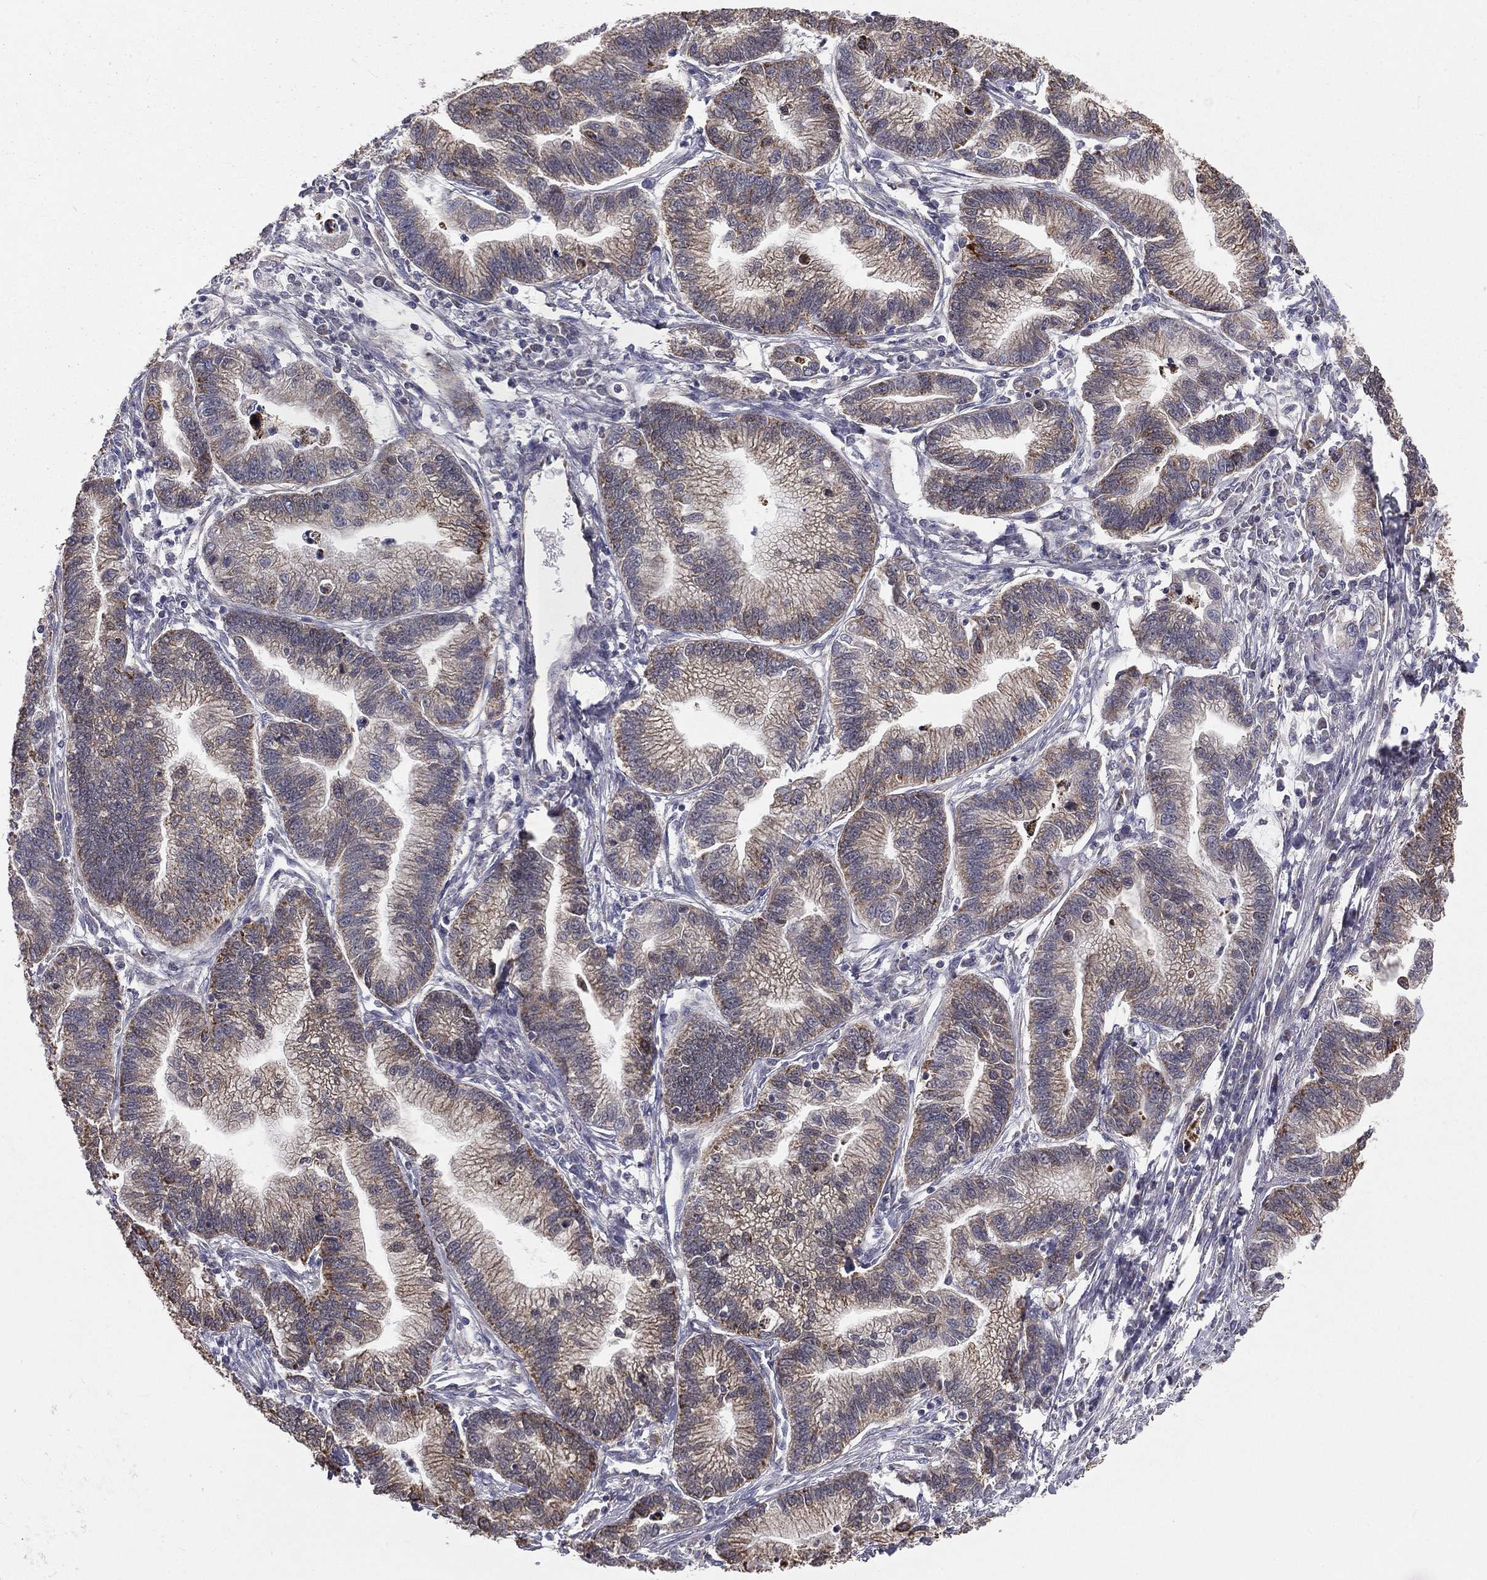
{"staining": {"intensity": "weak", "quantity": "25%-75%", "location": "cytoplasmic/membranous"}, "tissue": "stomach cancer", "cell_type": "Tumor cells", "image_type": "cancer", "snomed": [{"axis": "morphology", "description": "Adenocarcinoma, NOS"}, {"axis": "topography", "description": "Stomach"}], "caption": "A micrograph of human adenocarcinoma (stomach) stained for a protein exhibits weak cytoplasmic/membranous brown staining in tumor cells.", "gene": "HADH", "patient": {"sex": "male", "age": 83}}